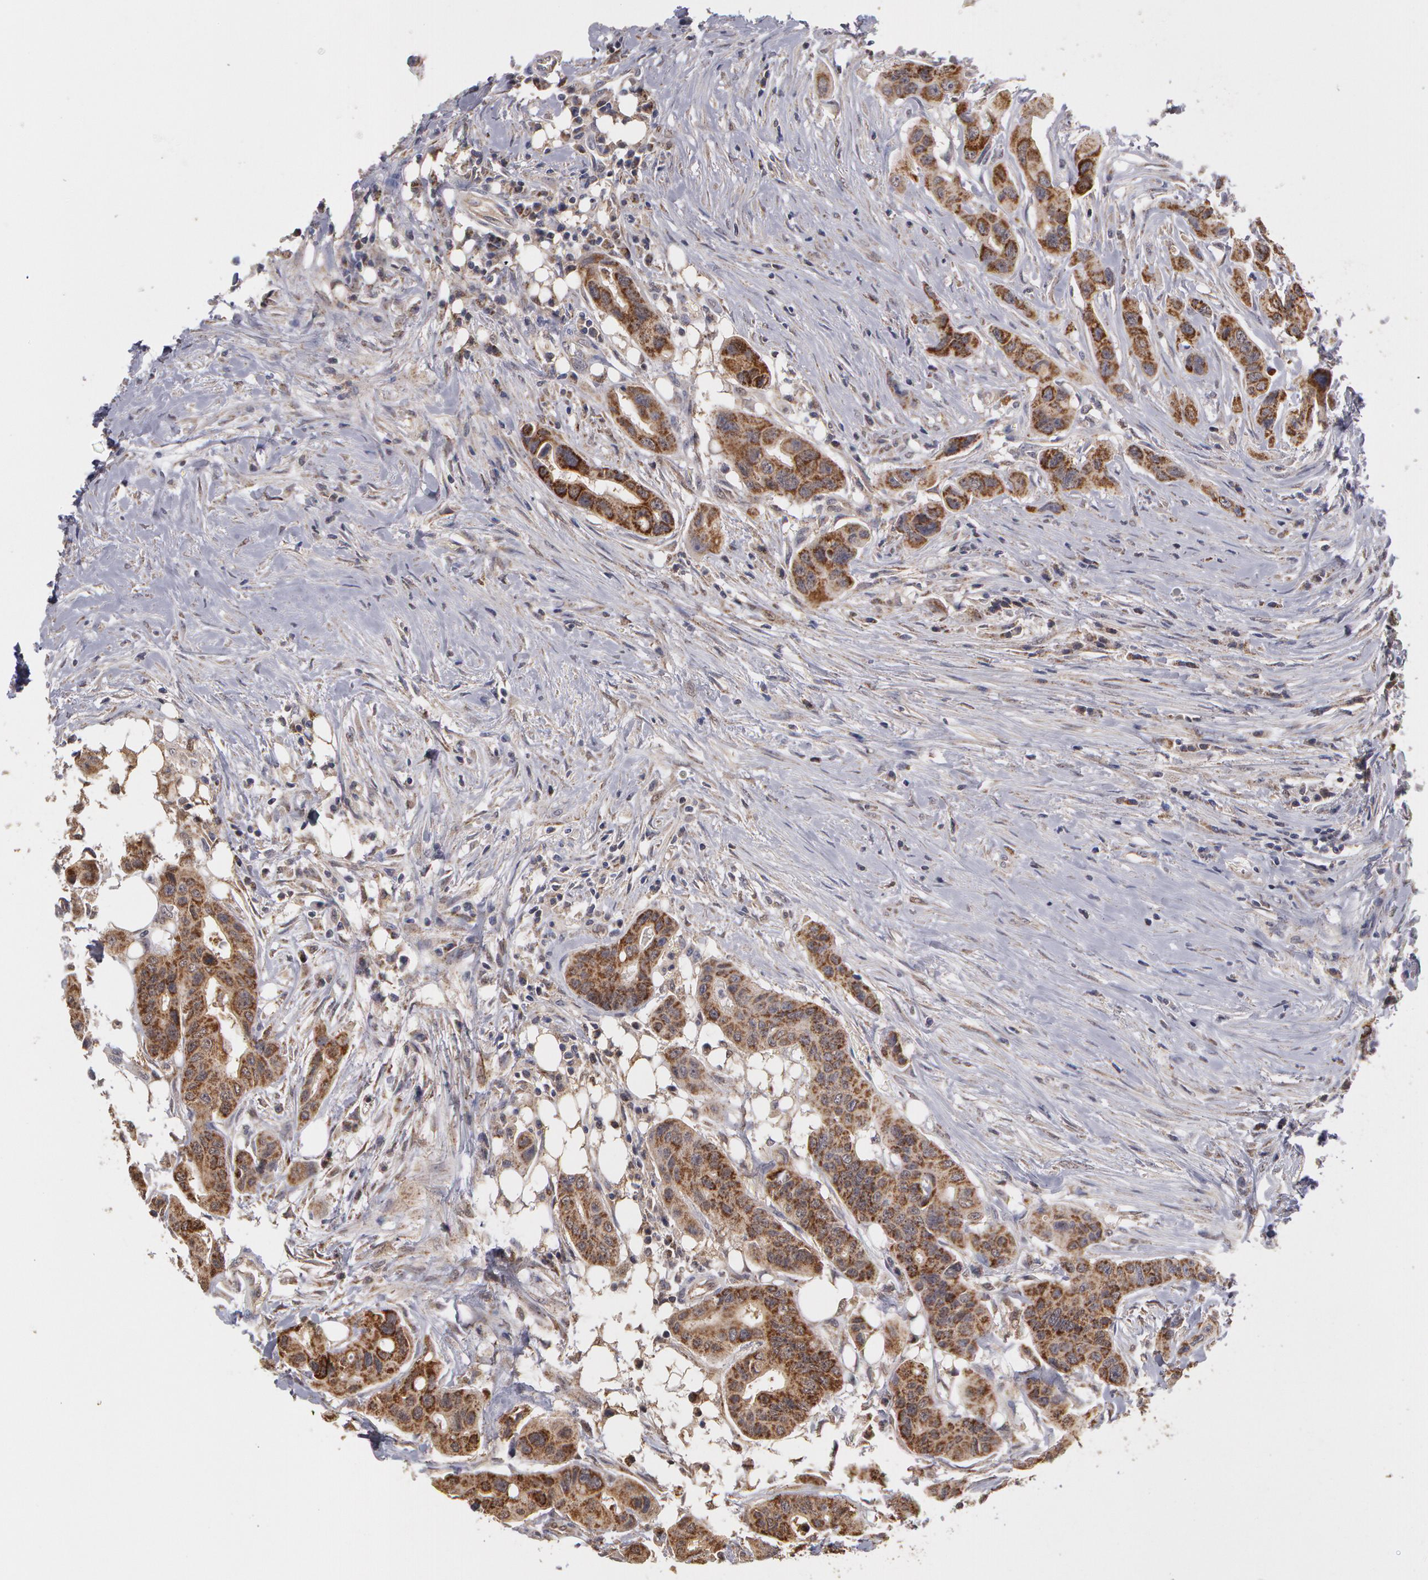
{"staining": {"intensity": "strong", "quantity": ">75%", "location": "cytoplasmic/membranous"}, "tissue": "colorectal cancer", "cell_type": "Tumor cells", "image_type": "cancer", "snomed": [{"axis": "morphology", "description": "Adenocarcinoma, NOS"}, {"axis": "topography", "description": "Colon"}], "caption": "Immunohistochemical staining of human adenocarcinoma (colorectal) shows strong cytoplasmic/membranous protein staining in about >75% of tumor cells. The protein of interest is shown in brown color, while the nuclei are stained blue.", "gene": "MPST", "patient": {"sex": "female", "age": 70}}